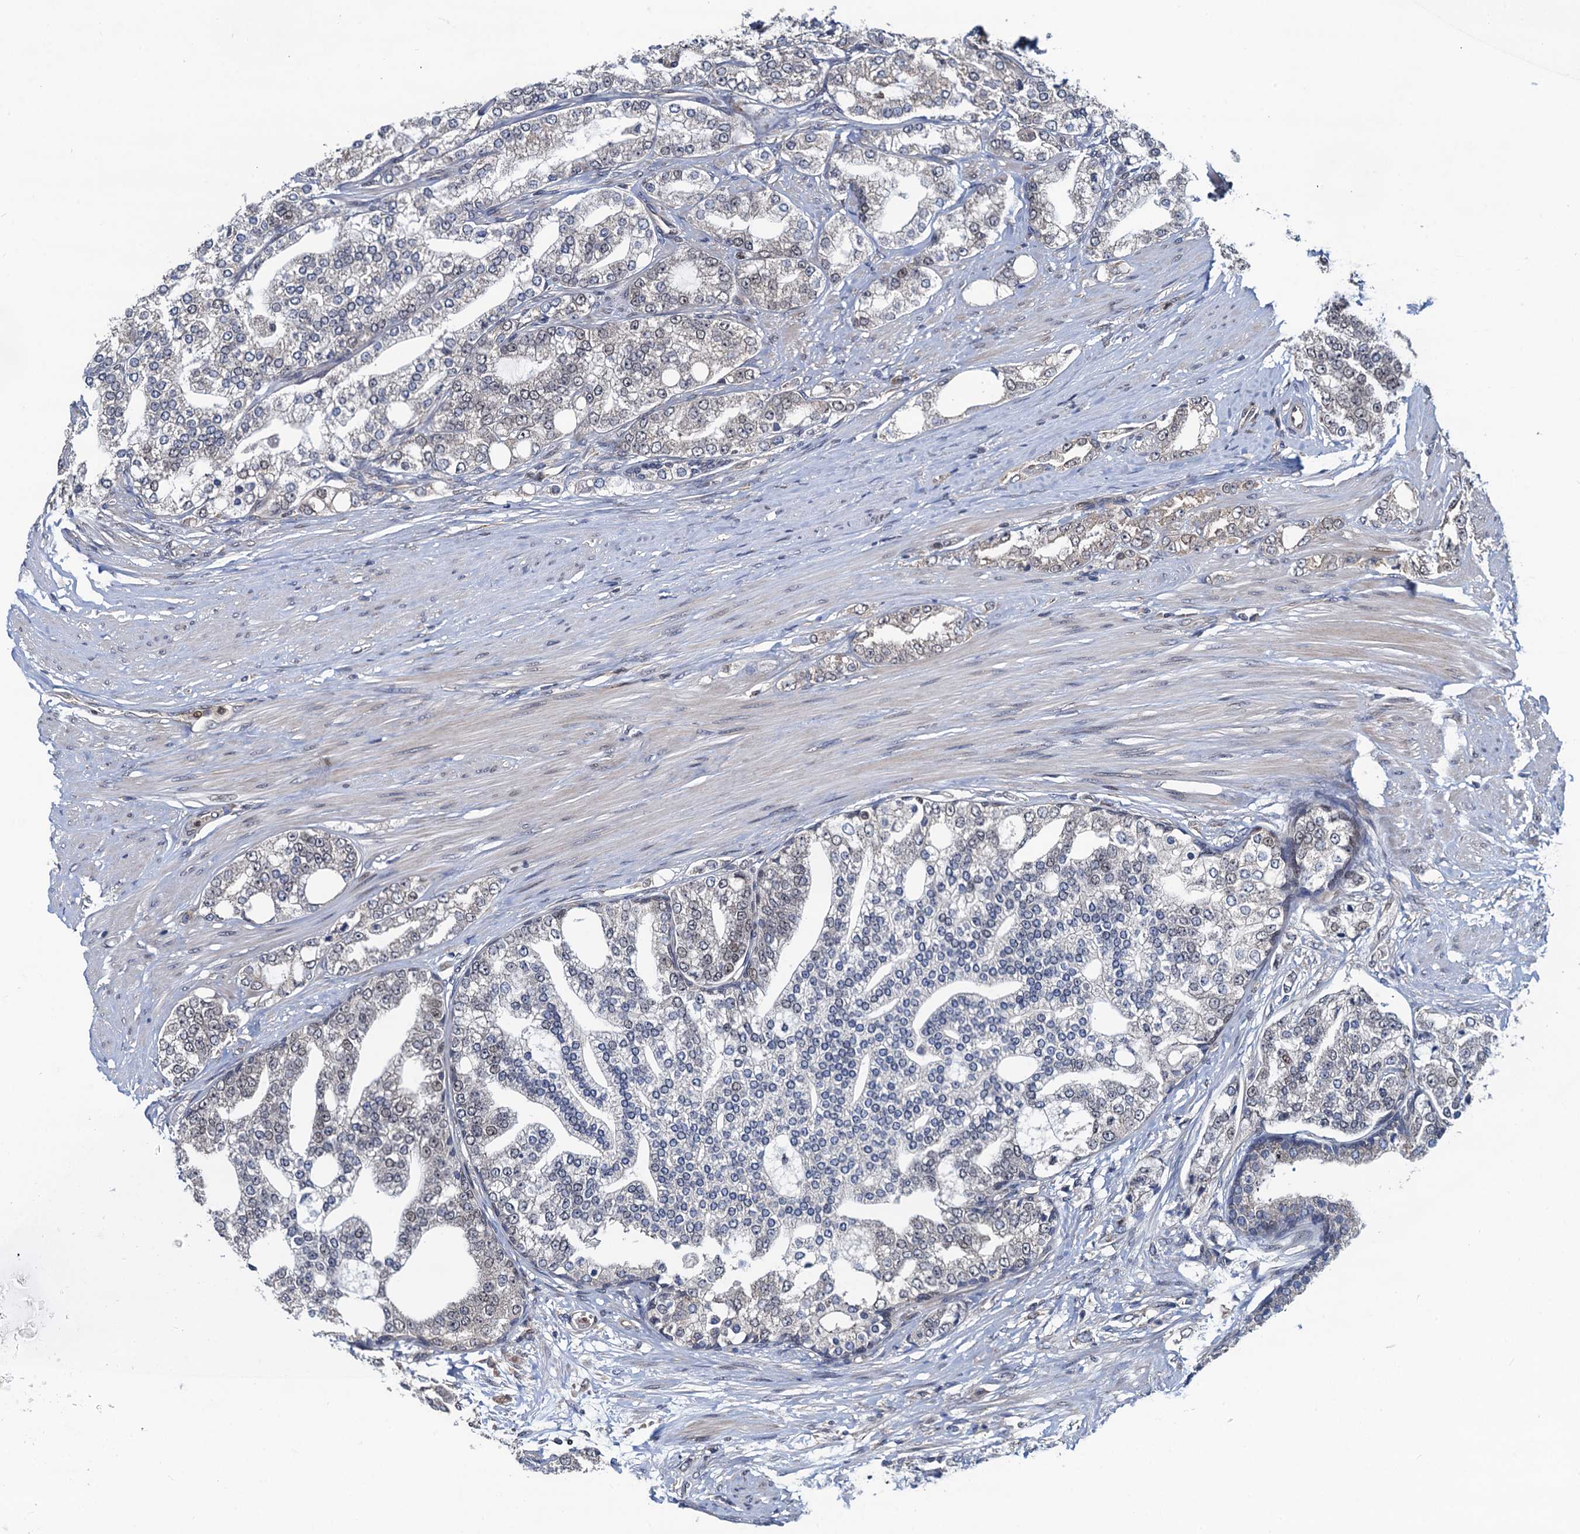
{"staining": {"intensity": "negative", "quantity": "none", "location": "none"}, "tissue": "prostate cancer", "cell_type": "Tumor cells", "image_type": "cancer", "snomed": [{"axis": "morphology", "description": "Adenocarcinoma, High grade"}, {"axis": "topography", "description": "Prostate"}], "caption": "The IHC image has no significant expression in tumor cells of prostate cancer tissue. (DAB immunohistochemistry with hematoxylin counter stain).", "gene": "RNF125", "patient": {"sex": "male", "age": 64}}